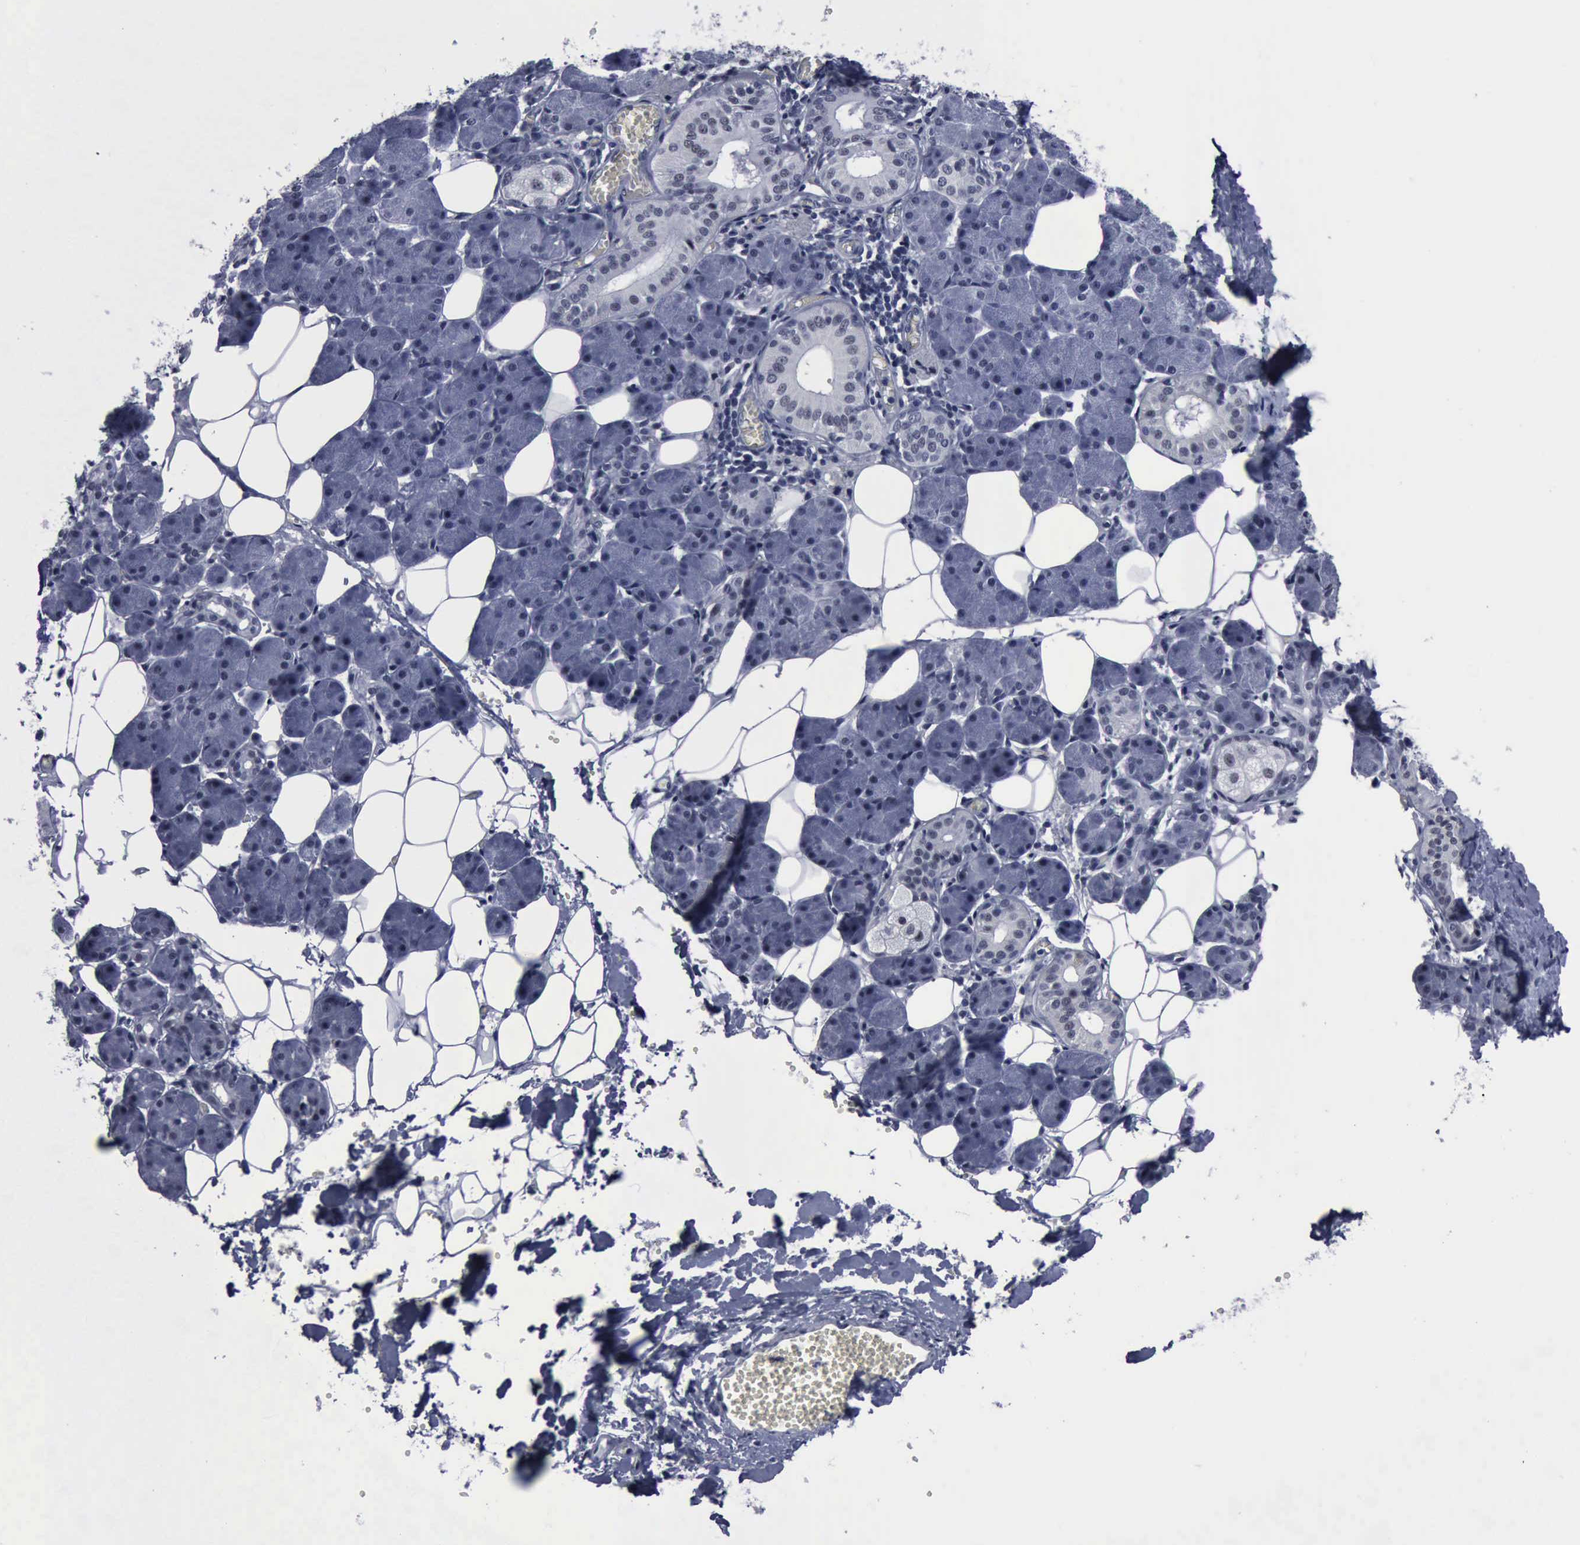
{"staining": {"intensity": "negative", "quantity": "none", "location": "none"}, "tissue": "salivary gland", "cell_type": "Glandular cells", "image_type": "normal", "snomed": [{"axis": "morphology", "description": "Normal tissue, NOS"}, {"axis": "morphology", "description": "Adenoma, NOS"}, {"axis": "topography", "description": "Salivary gland"}], "caption": "A high-resolution micrograph shows immunohistochemistry (IHC) staining of normal salivary gland, which reveals no significant staining in glandular cells.", "gene": "BRD1", "patient": {"sex": "female", "age": 32}}